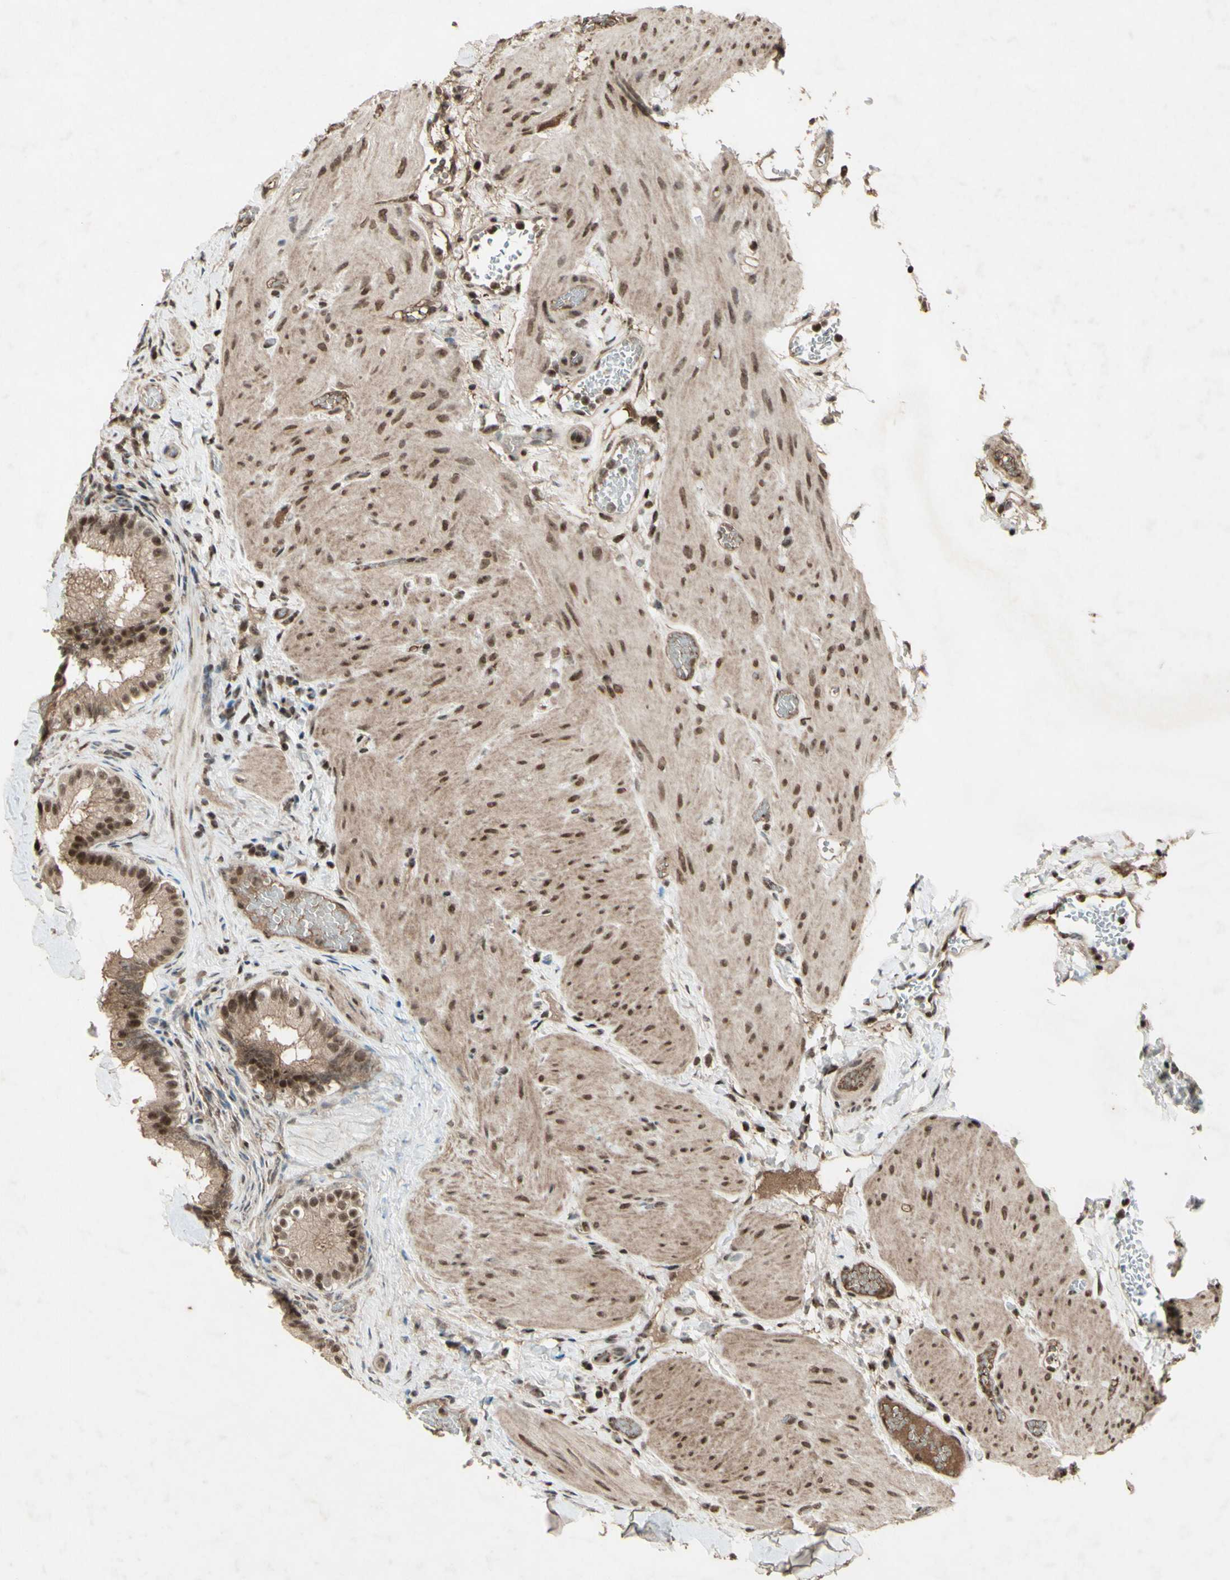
{"staining": {"intensity": "moderate", "quantity": ">75%", "location": "cytoplasmic/membranous,nuclear"}, "tissue": "gallbladder", "cell_type": "Glandular cells", "image_type": "normal", "snomed": [{"axis": "morphology", "description": "Normal tissue, NOS"}, {"axis": "topography", "description": "Gallbladder"}], "caption": "About >75% of glandular cells in normal human gallbladder reveal moderate cytoplasmic/membranous,nuclear protein positivity as visualized by brown immunohistochemical staining.", "gene": "SNW1", "patient": {"sex": "female", "age": 26}}